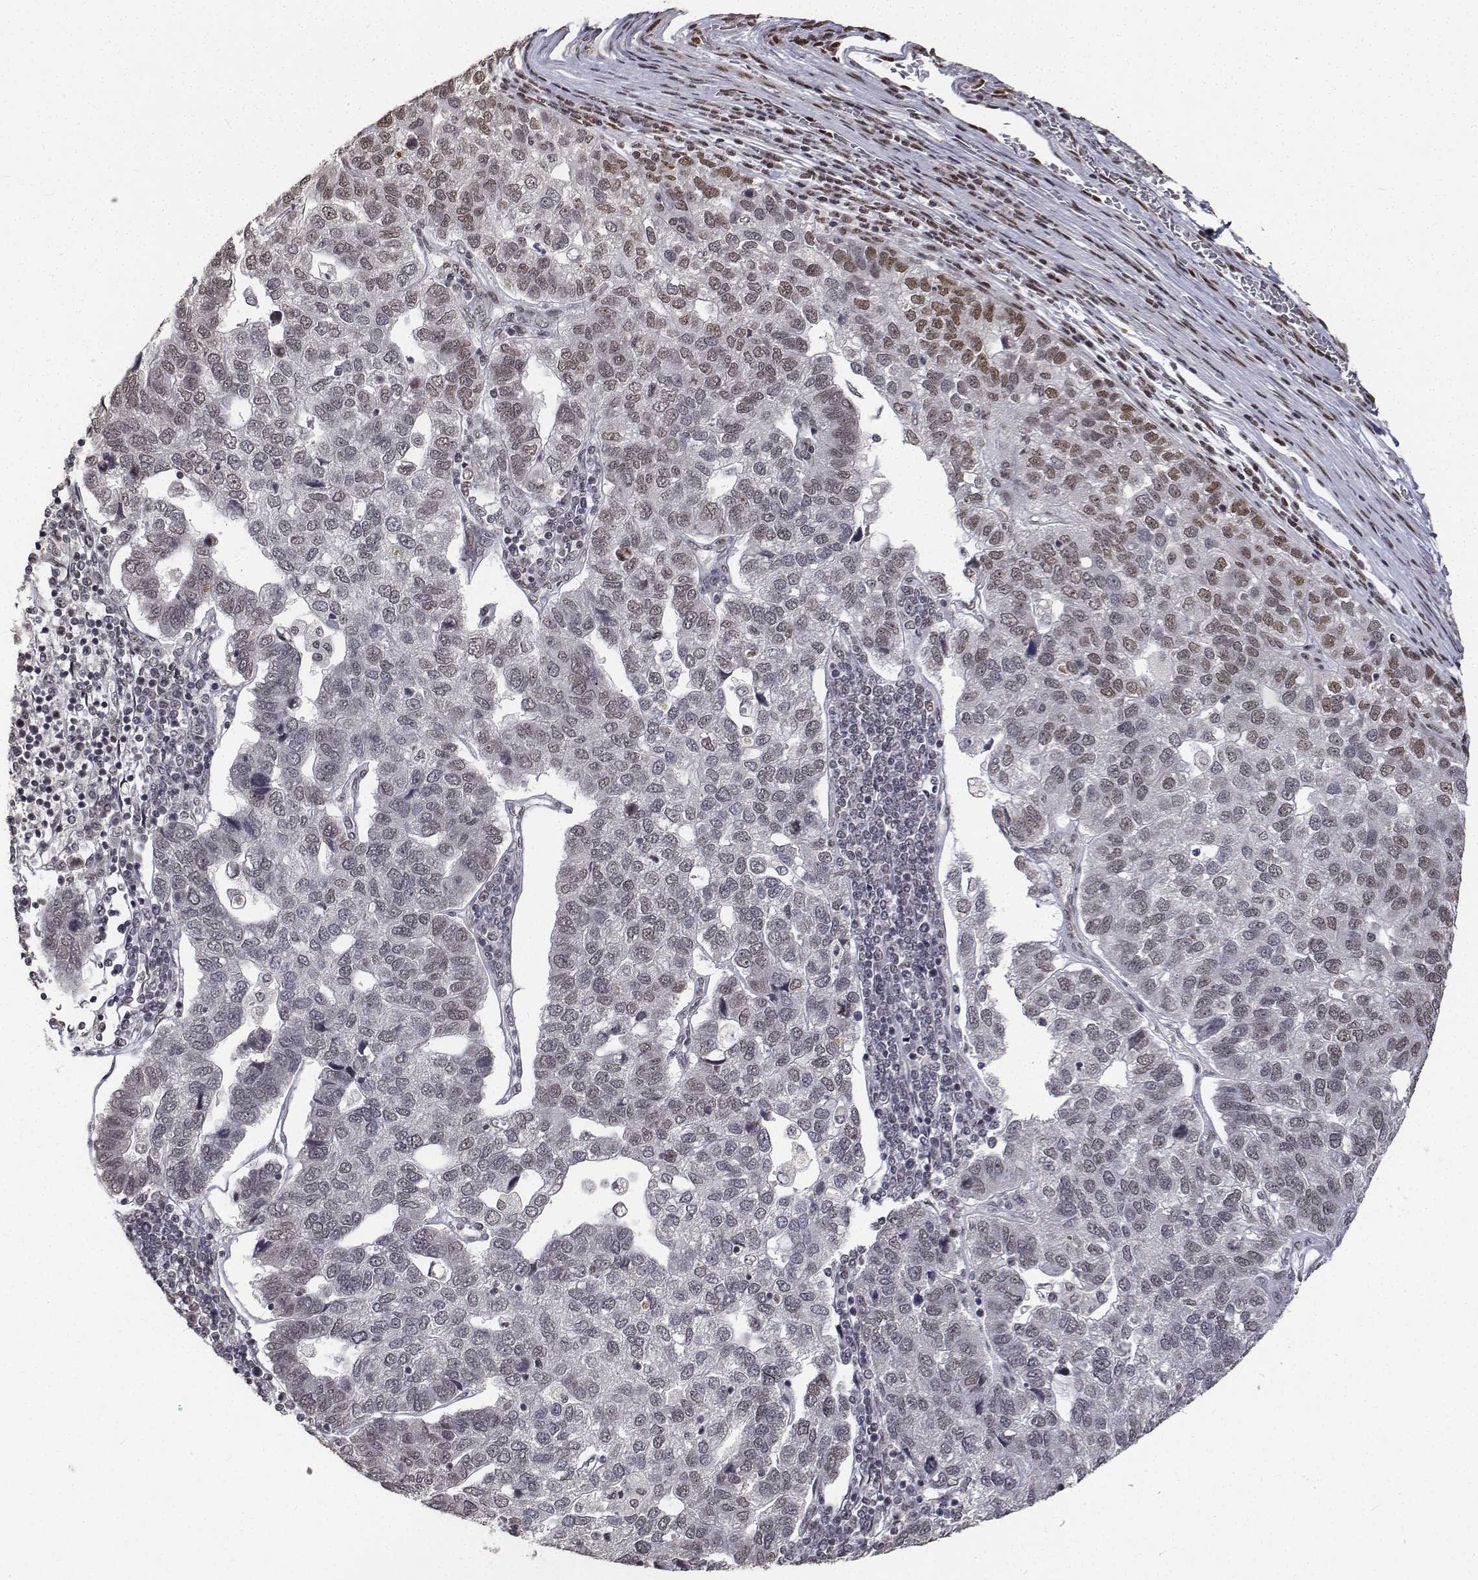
{"staining": {"intensity": "weak", "quantity": "<25%", "location": "nuclear"}, "tissue": "pancreatic cancer", "cell_type": "Tumor cells", "image_type": "cancer", "snomed": [{"axis": "morphology", "description": "Adenocarcinoma, NOS"}, {"axis": "topography", "description": "Pancreas"}], "caption": "This is an immunohistochemistry (IHC) micrograph of human pancreatic cancer (adenocarcinoma). There is no expression in tumor cells.", "gene": "ATRX", "patient": {"sex": "female", "age": 61}}